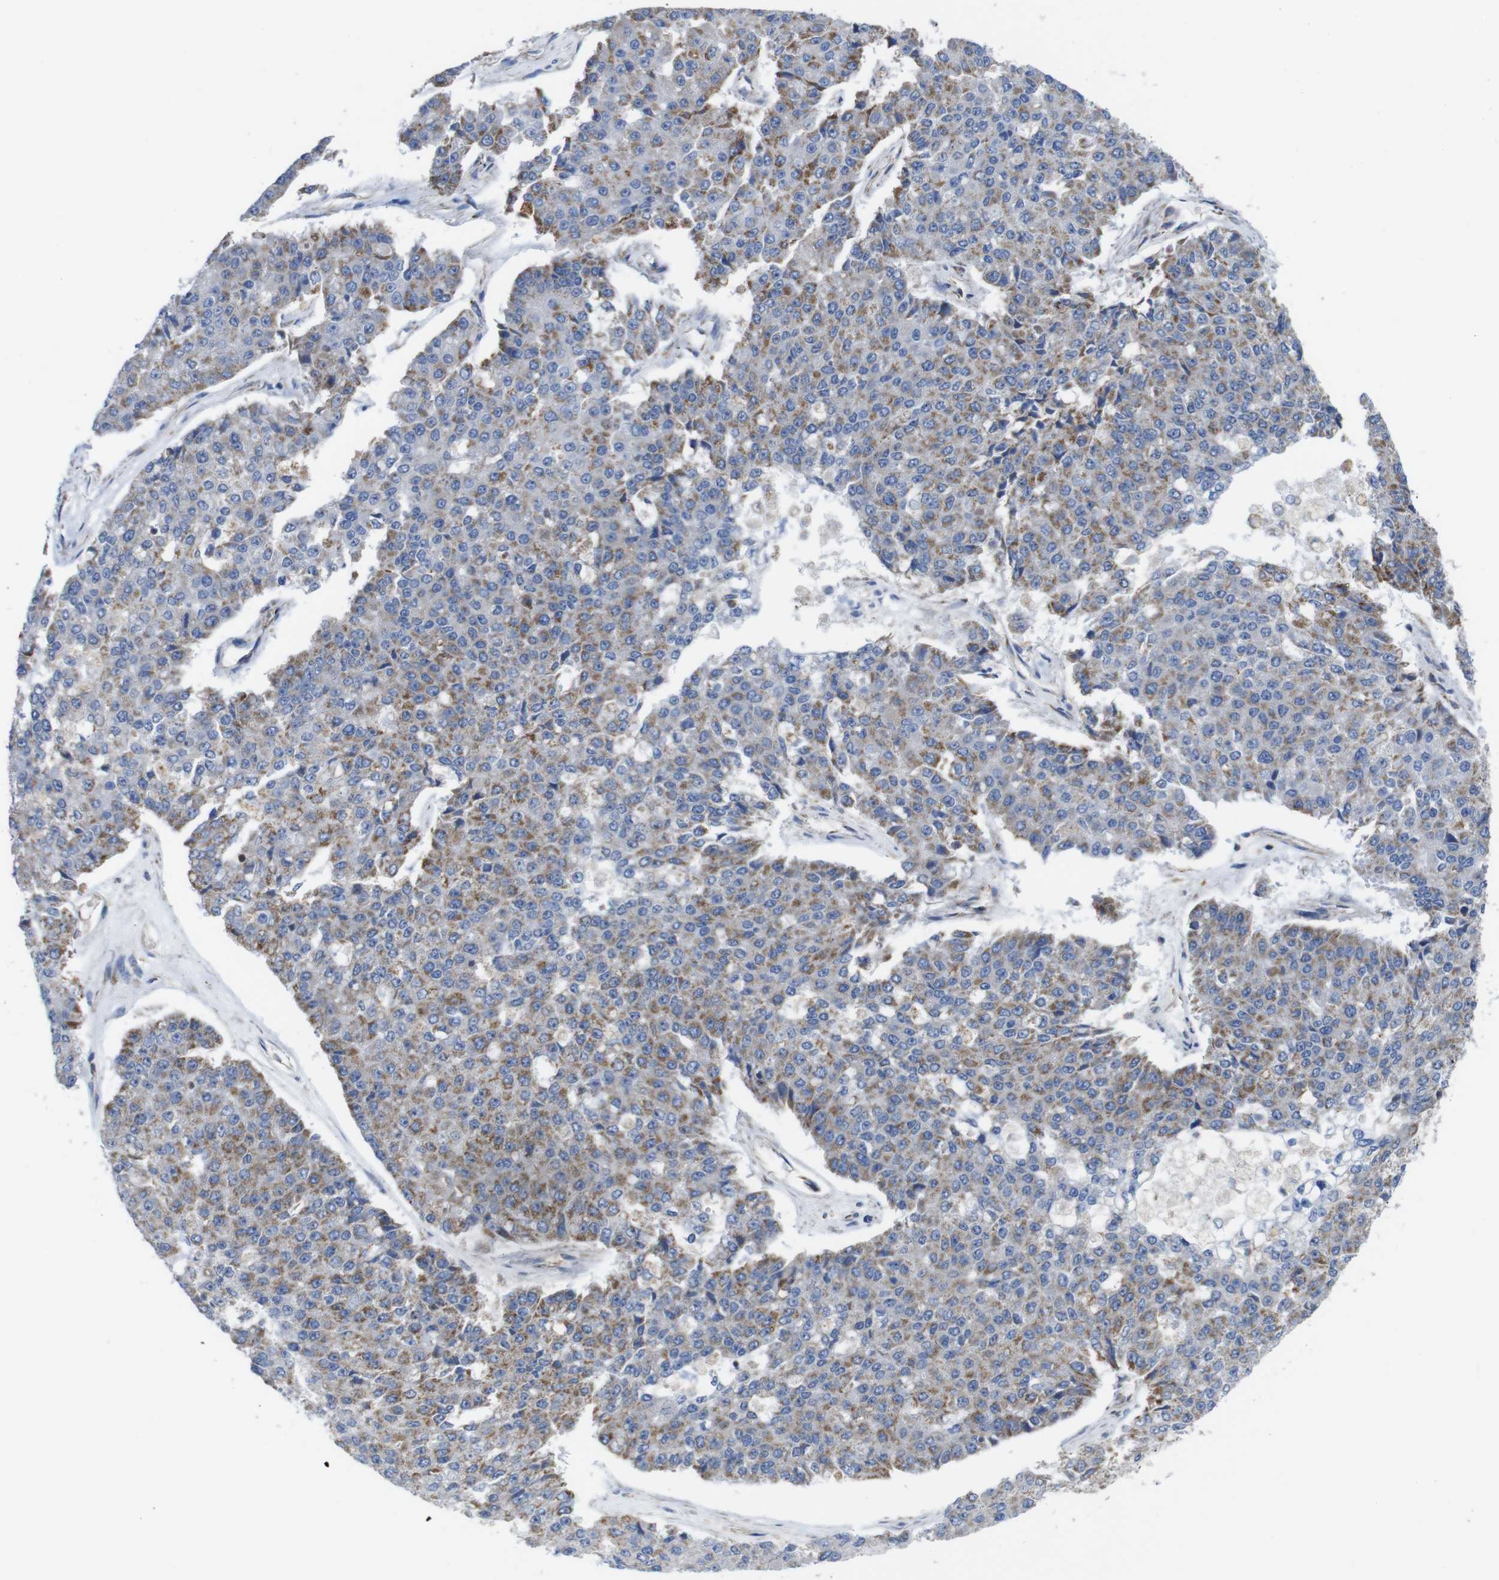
{"staining": {"intensity": "moderate", "quantity": ">75%", "location": "cytoplasmic/membranous"}, "tissue": "pancreatic cancer", "cell_type": "Tumor cells", "image_type": "cancer", "snomed": [{"axis": "morphology", "description": "Adenocarcinoma, NOS"}, {"axis": "topography", "description": "Pancreas"}], "caption": "DAB (3,3'-diaminobenzidine) immunohistochemical staining of pancreatic cancer demonstrates moderate cytoplasmic/membranous protein expression in about >75% of tumor cells.", "gene": "PDCD1LG2", "patient": {"sex": "male", "age": 50}}